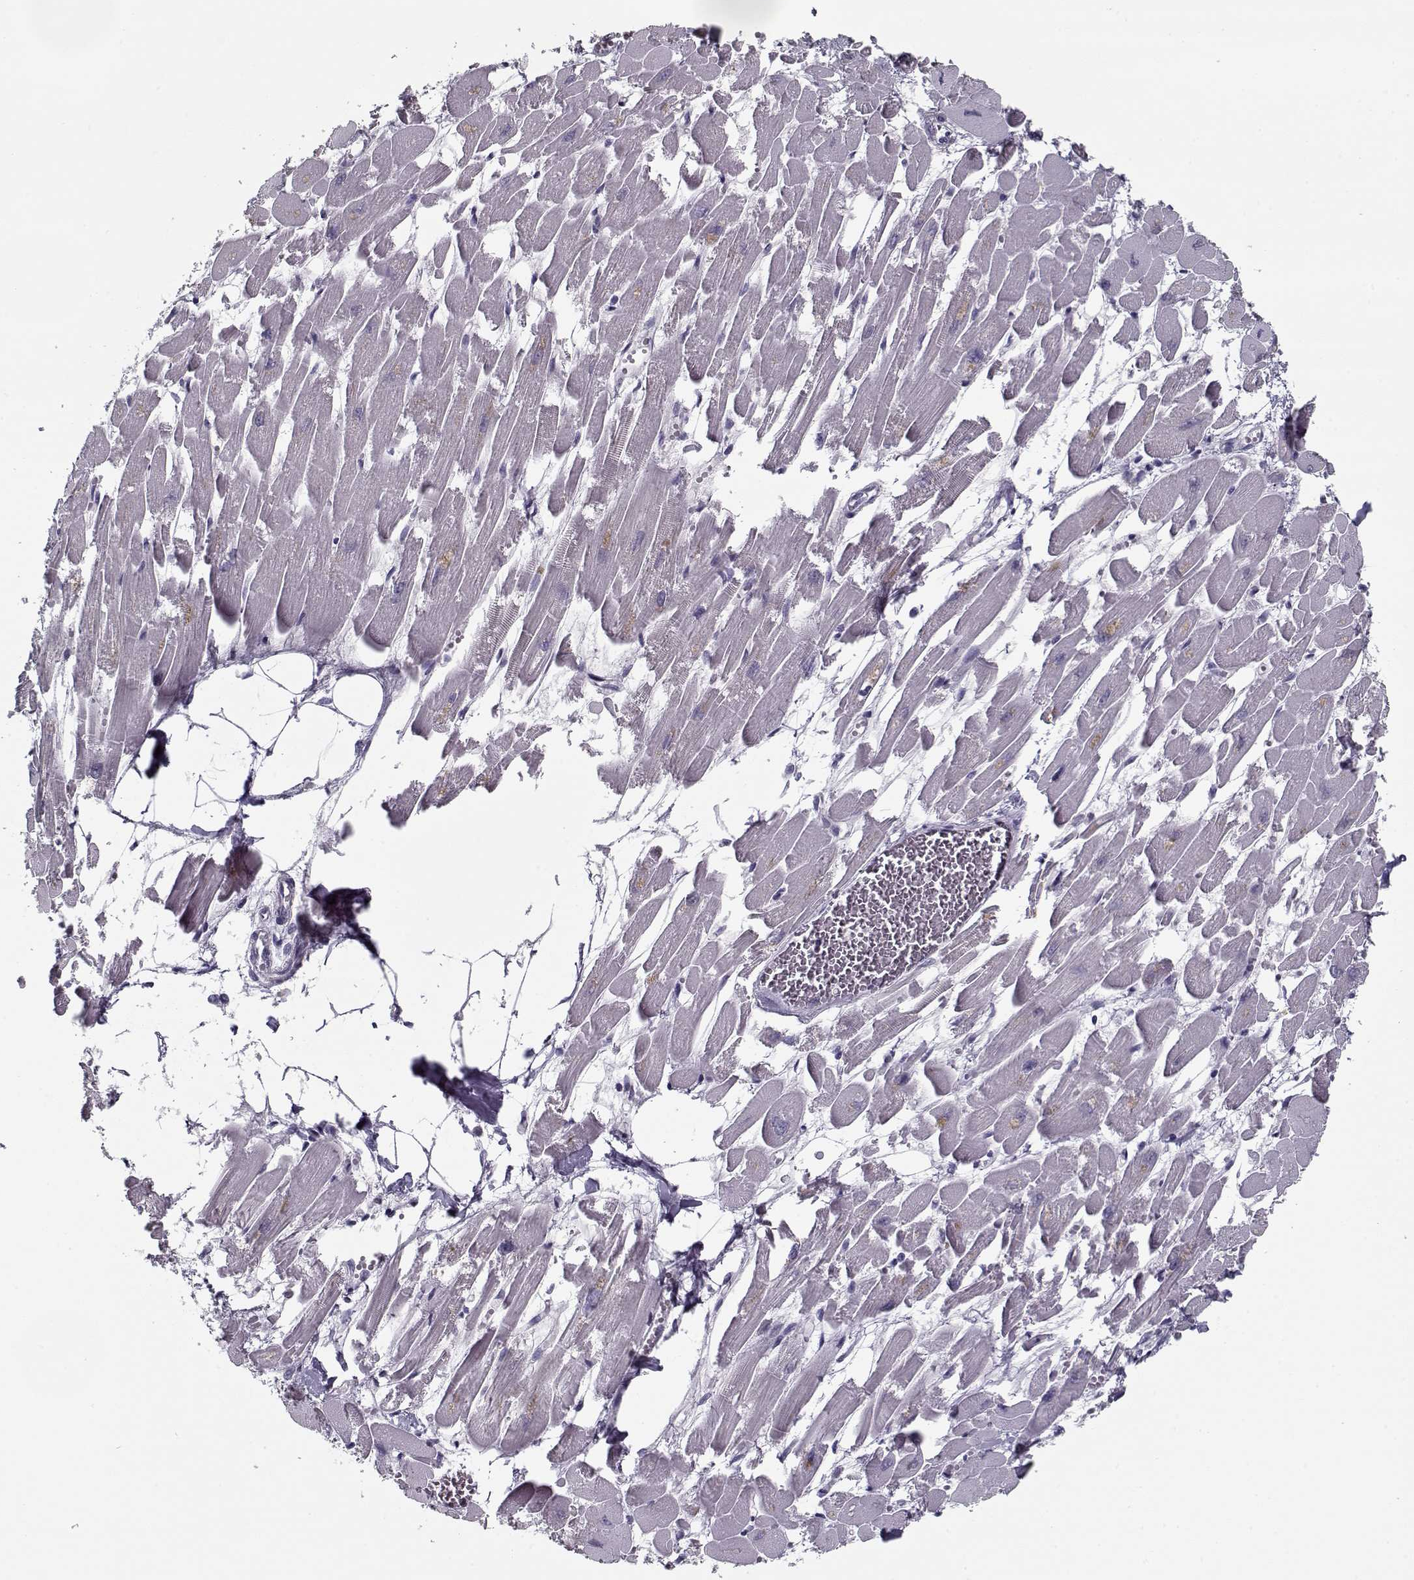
{"staining": {"intensity": "negative", "quantity": "none", "location": "none"}, "tissue": "heart muscle", "cell_type": "Cardiomyocytes", "image_type": "normal", "snomed": [{"axis": "morphology", "description": "Normal tissue, NOS"}, {"axis": "topography", "description": "Heart"}], "caption": "Immunohistochemistry (IHC) image of unremarkable heart muscle: heart muscle stained with DAB reveals no significant protein staining in cardiomyocytes. (Immunohistochemistry, brightfield microscopy, high magnification).", "gene": "RNF32", "patient": {"sex": "female", "age": 52}}